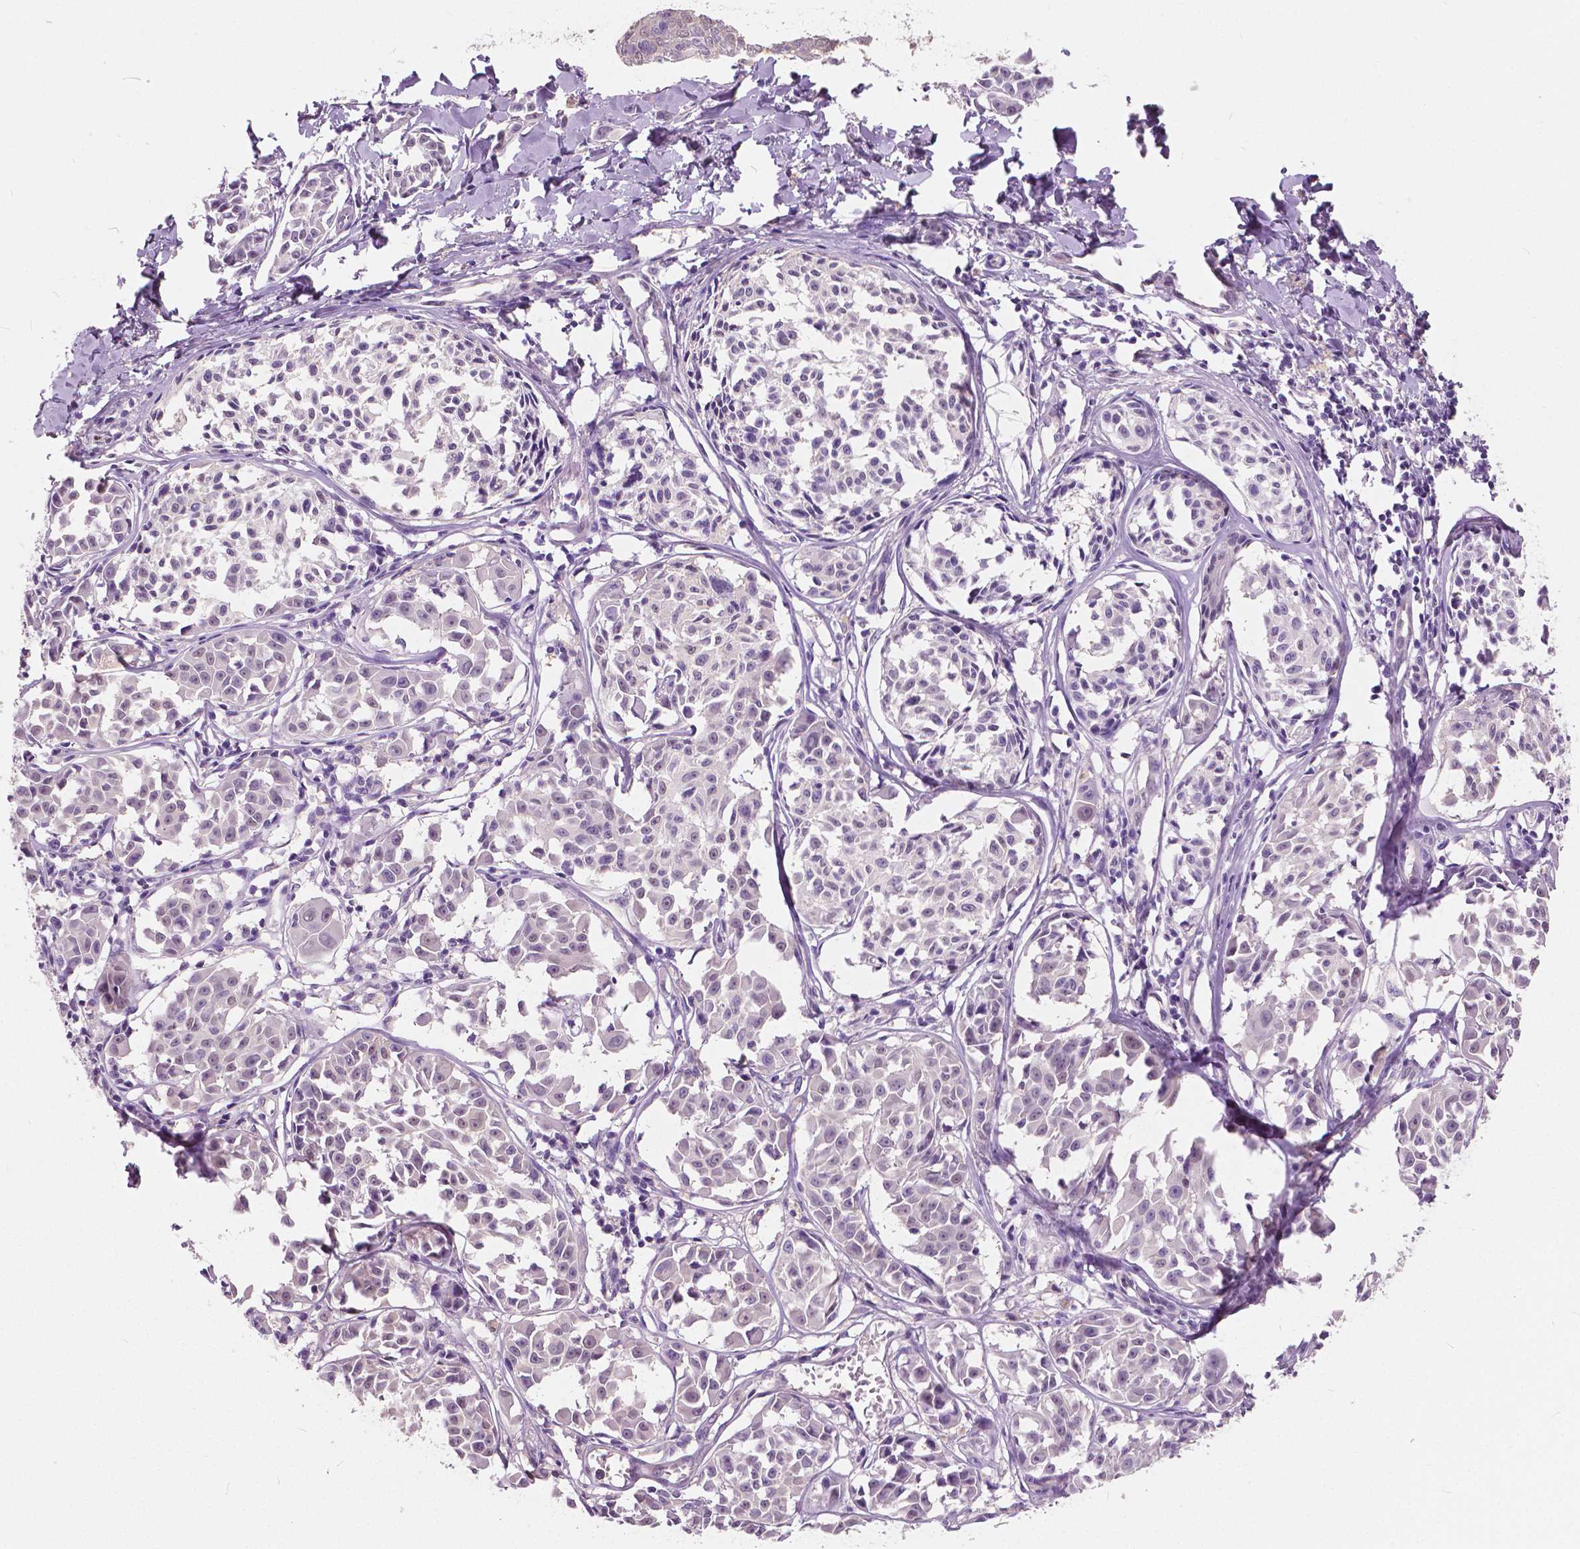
{"staining": {"intensity": "negative", "quantity": "none", "location": "none"}, "tissue": "melanoma", "cell_type": "Tumor cells", "image_type": "cancer", "snomed": [{"axis": "morphology", "description": "Malignant melanoma, NOS"}, {"axis": "topography", "description": "Skin"}], "caption": "Tumor cells are negative for protein expression in human malignant melanoma.", "gene": "TKFC", "patient": {"sex": "male", "age": 51}}